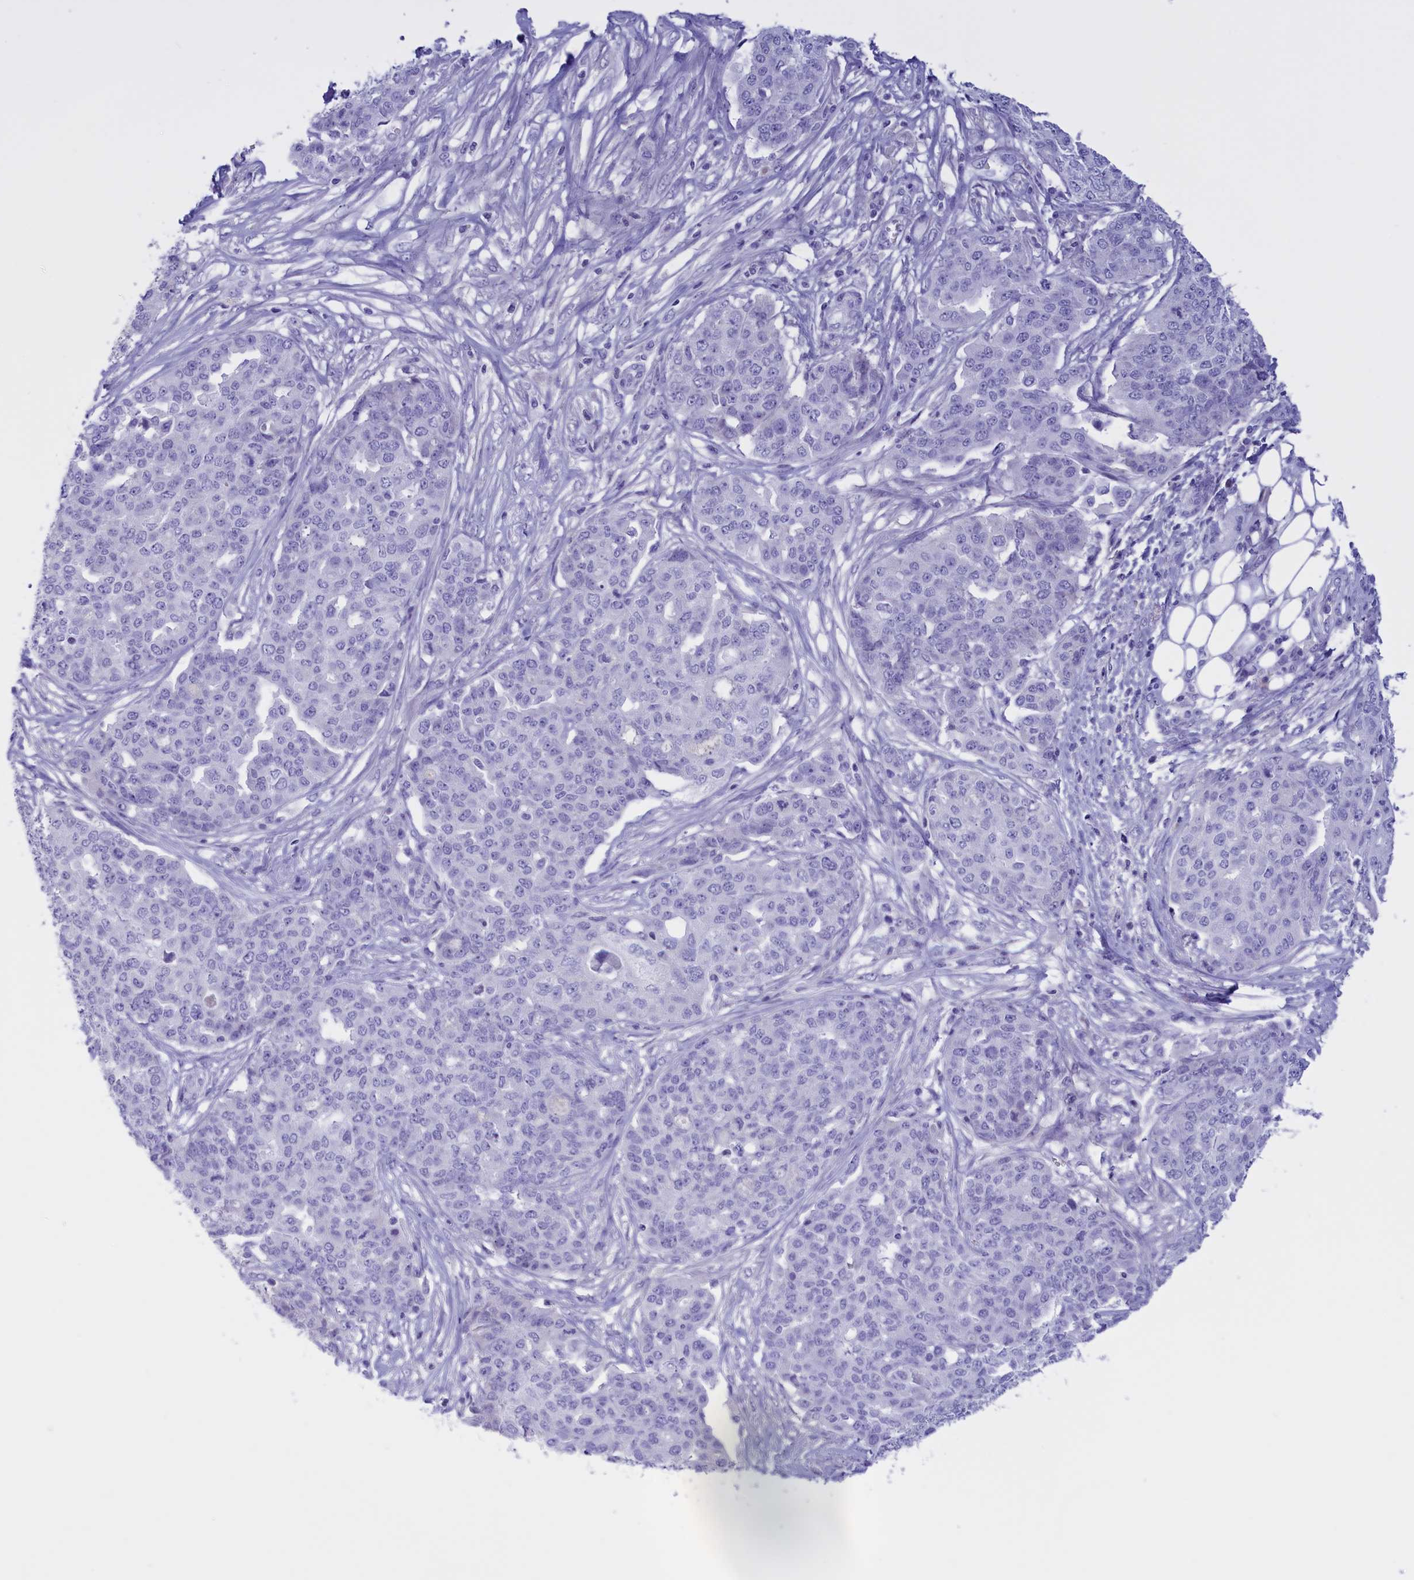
{"staining": {"intensity": "negative", "quantity": "none", "location": "none"}, "tissue": "ovarian cancer", "cell_type": "Tumor cells", "image_type": "cancer", "snomed": [{"axis": "morphology", "description": "Cystadenocarcinoma, serous, NOS"}, {"axis": "topography", "description": "Soft tissue"}, {"axis": "topography", "description": "Ovary"}], "caption": "DAB (3,3'-diaminobenzidine) immunohistochemical staining of ovarian serous cystadenocarcinoma displays no significant staining in tumor cells.", "gene": "PROK2", "patient": {"sex": "female", "age": 57}}